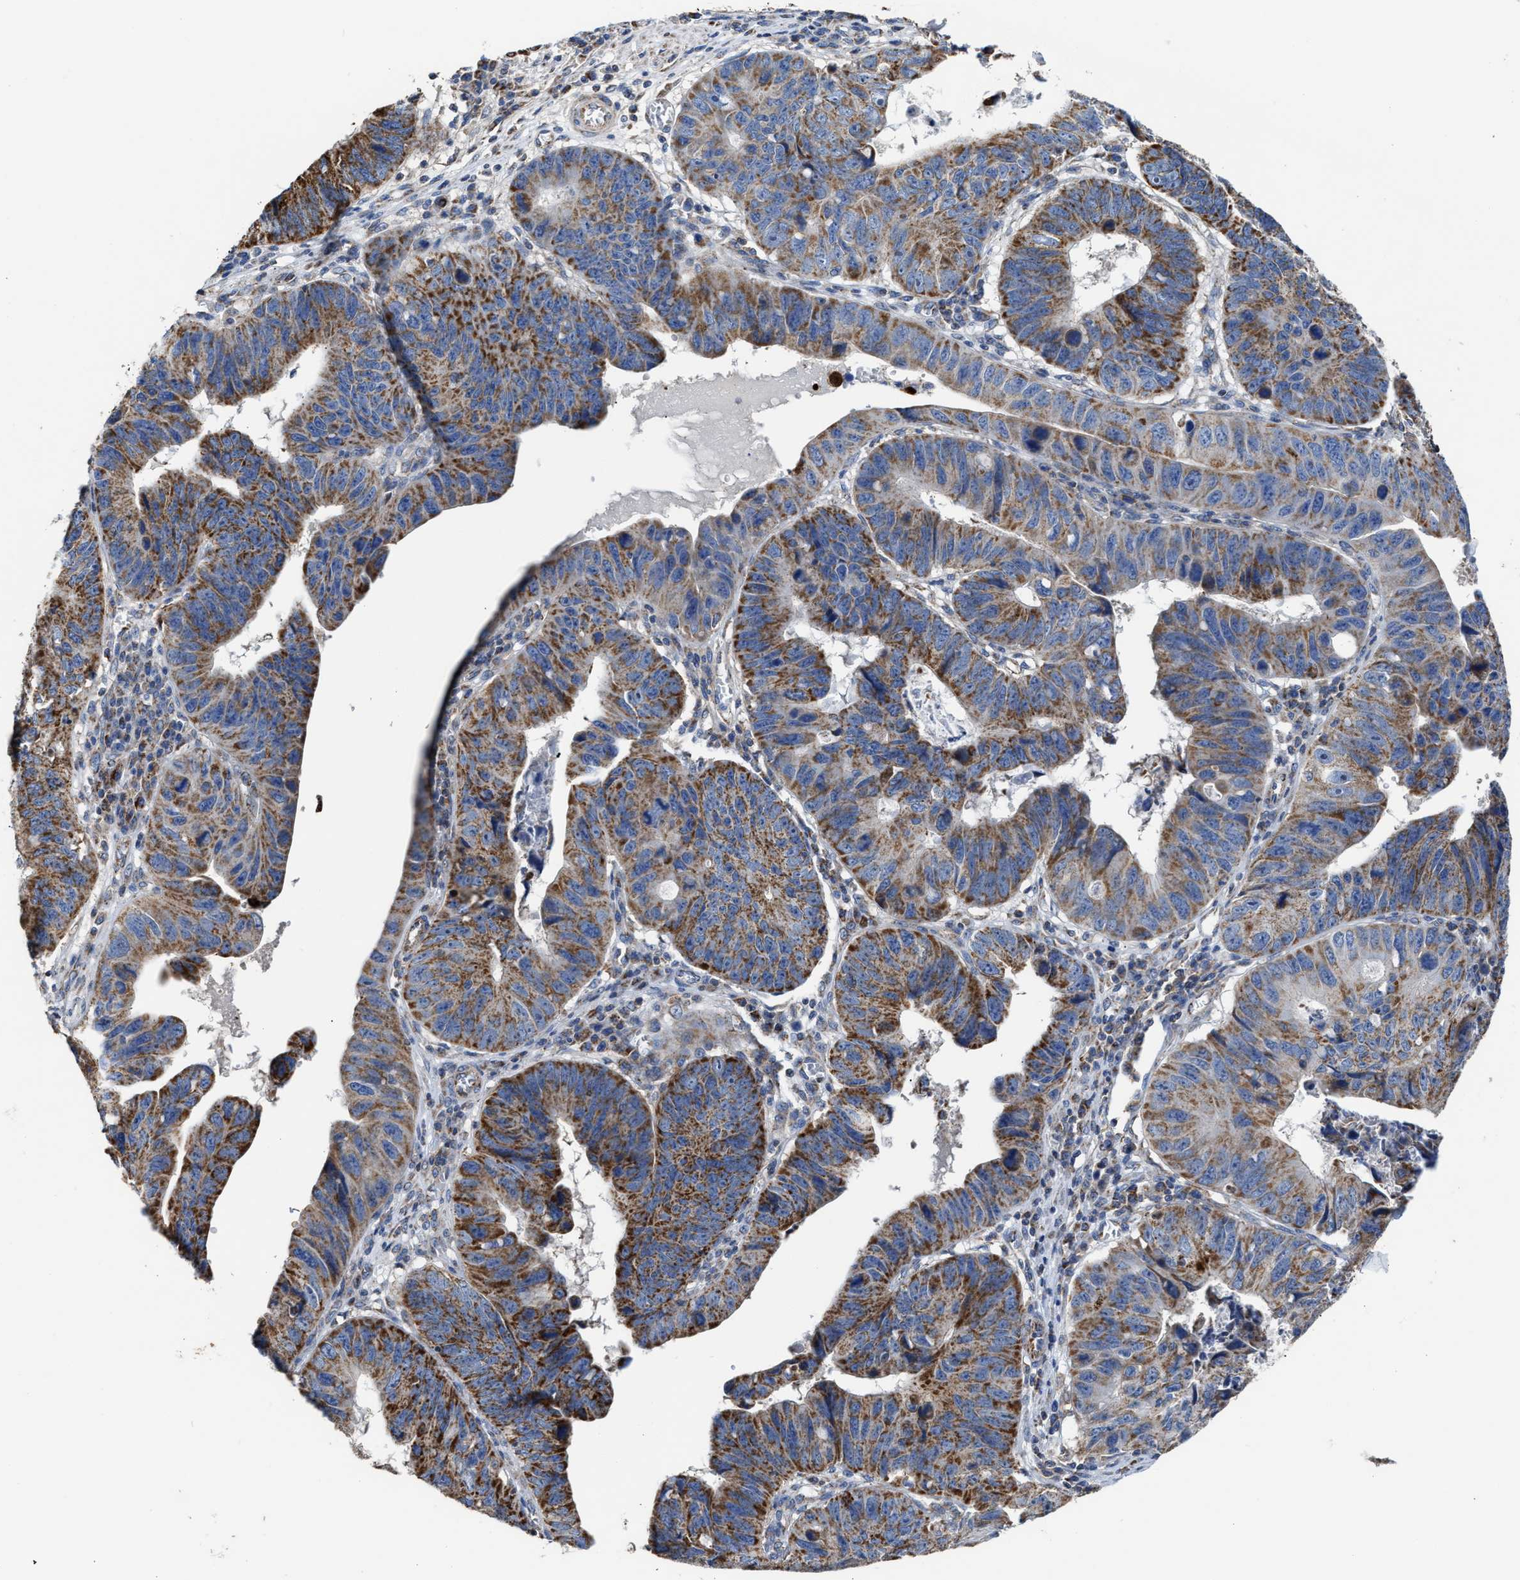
{"staining": {"intensity": "moderate", "quantity": ">75%", "location": "cytoplasmic/membranous"}, "tissue": "stomach cancer", "cell_type": "Tumor cells", "image_type": "cancer", "snomed": [{"axis": "morphology", "description": "Adenocarcinoma, NOS"}, {"axis": "topography", "description": "Stomach"}], "caption": "Stomach adenocarcinoma was stained to show a protein in brown. There is medium levels of moderate cytoplasmic/membranous expression in about >75% of tumor cells.", "gene": "MECR", "patient": {"sex": "male", "age": 59}}